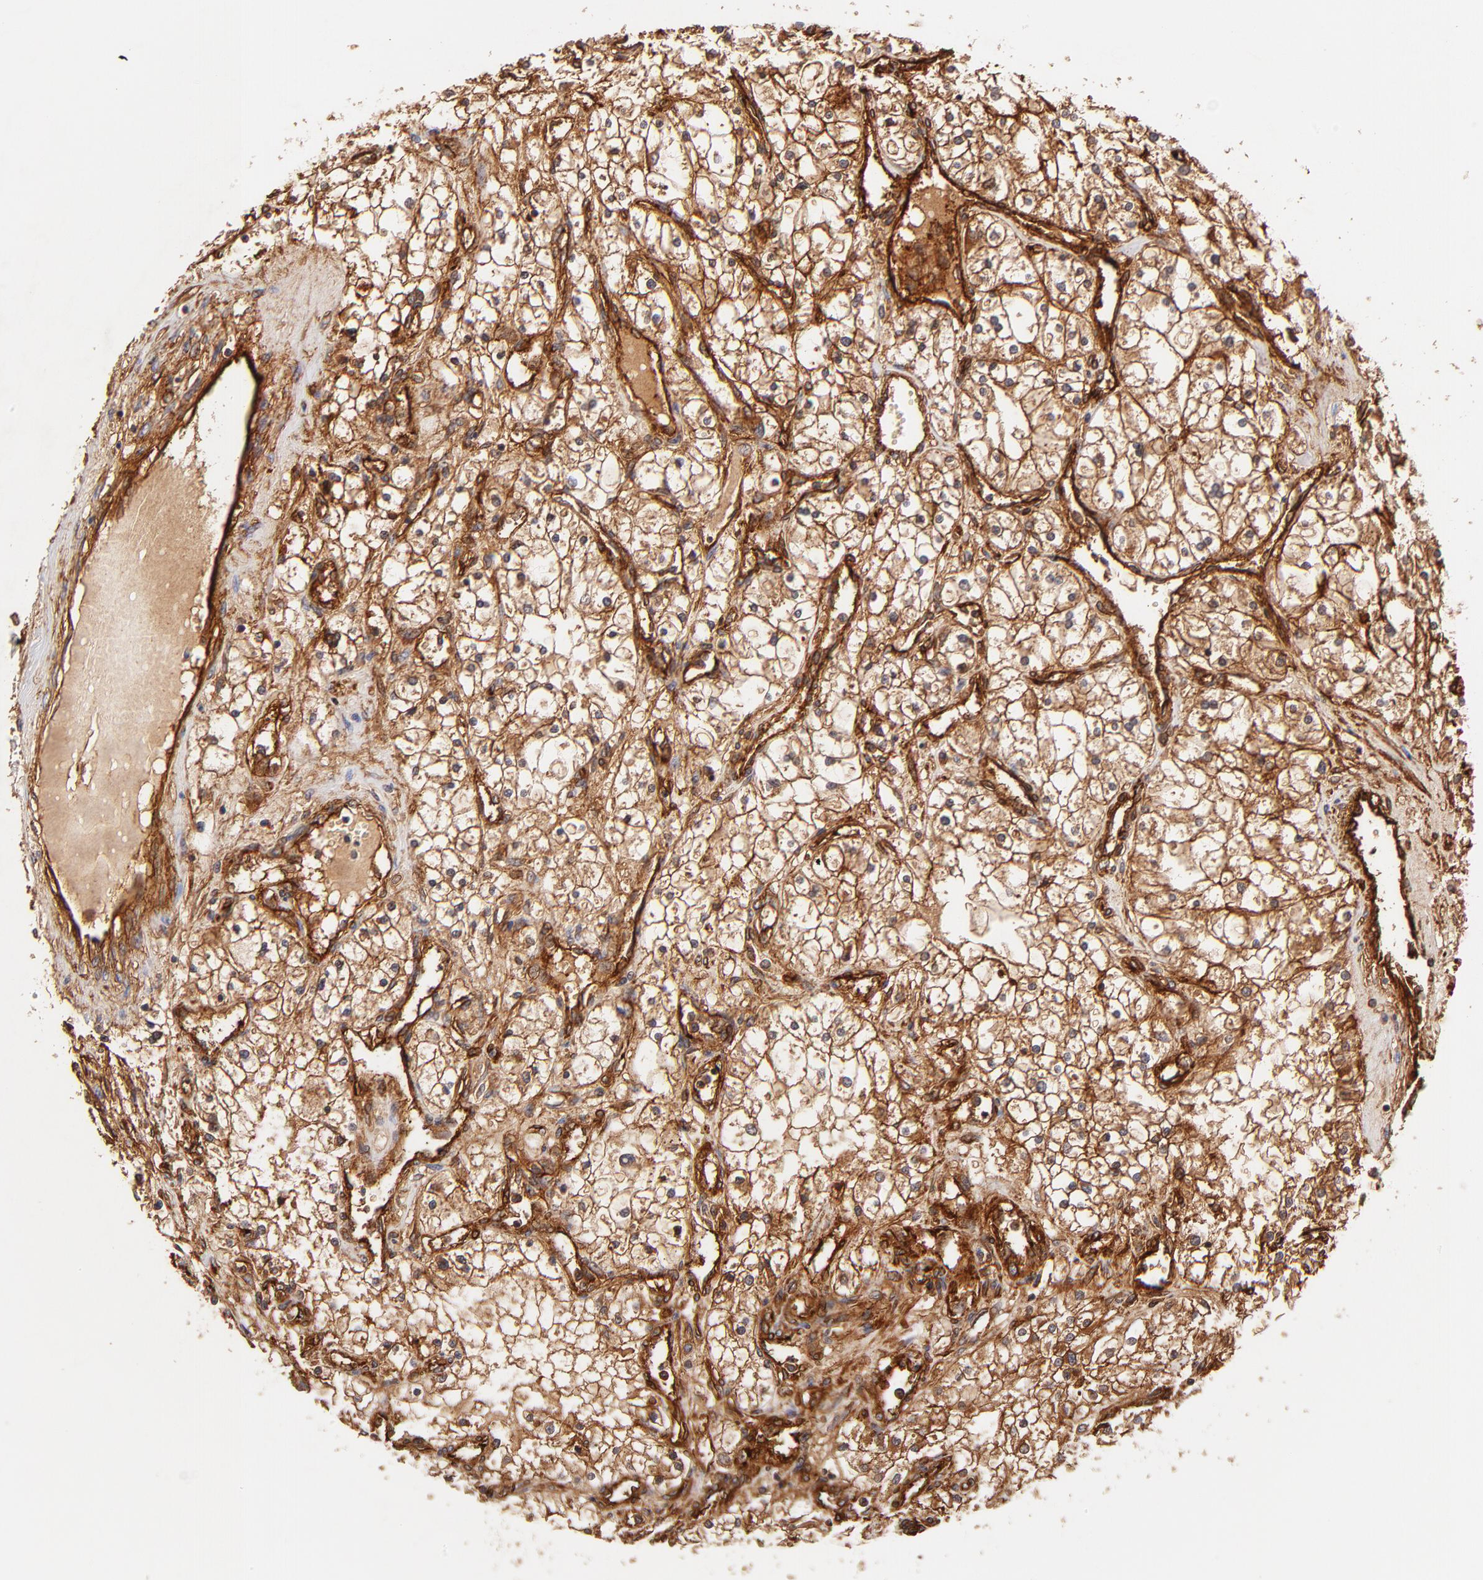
{"staining": {"intensity": "moderate", "quantity": ">75%", "location": "cytoplasmic/membranous"}, "tissue": "renal cancer", "cell_type": "Tumor cells", "image_type": "cancer", "snomed": [{"axis": "morphology", "description": "Adenocarcinoma, NOS"}, {"axis": "topography", "description": "Kidney"}], "caption": "Immunohistochemistry (IHC) micrograph of renal cancer (adenocarcinoma) stained for a protein (brown), which exhibits medium levels of moderate cytoplasmic/membranous expression in approximately >75% of tumor cells.", "gene": "ITGB1", "patient": {"sex": "male", "age": 61}}